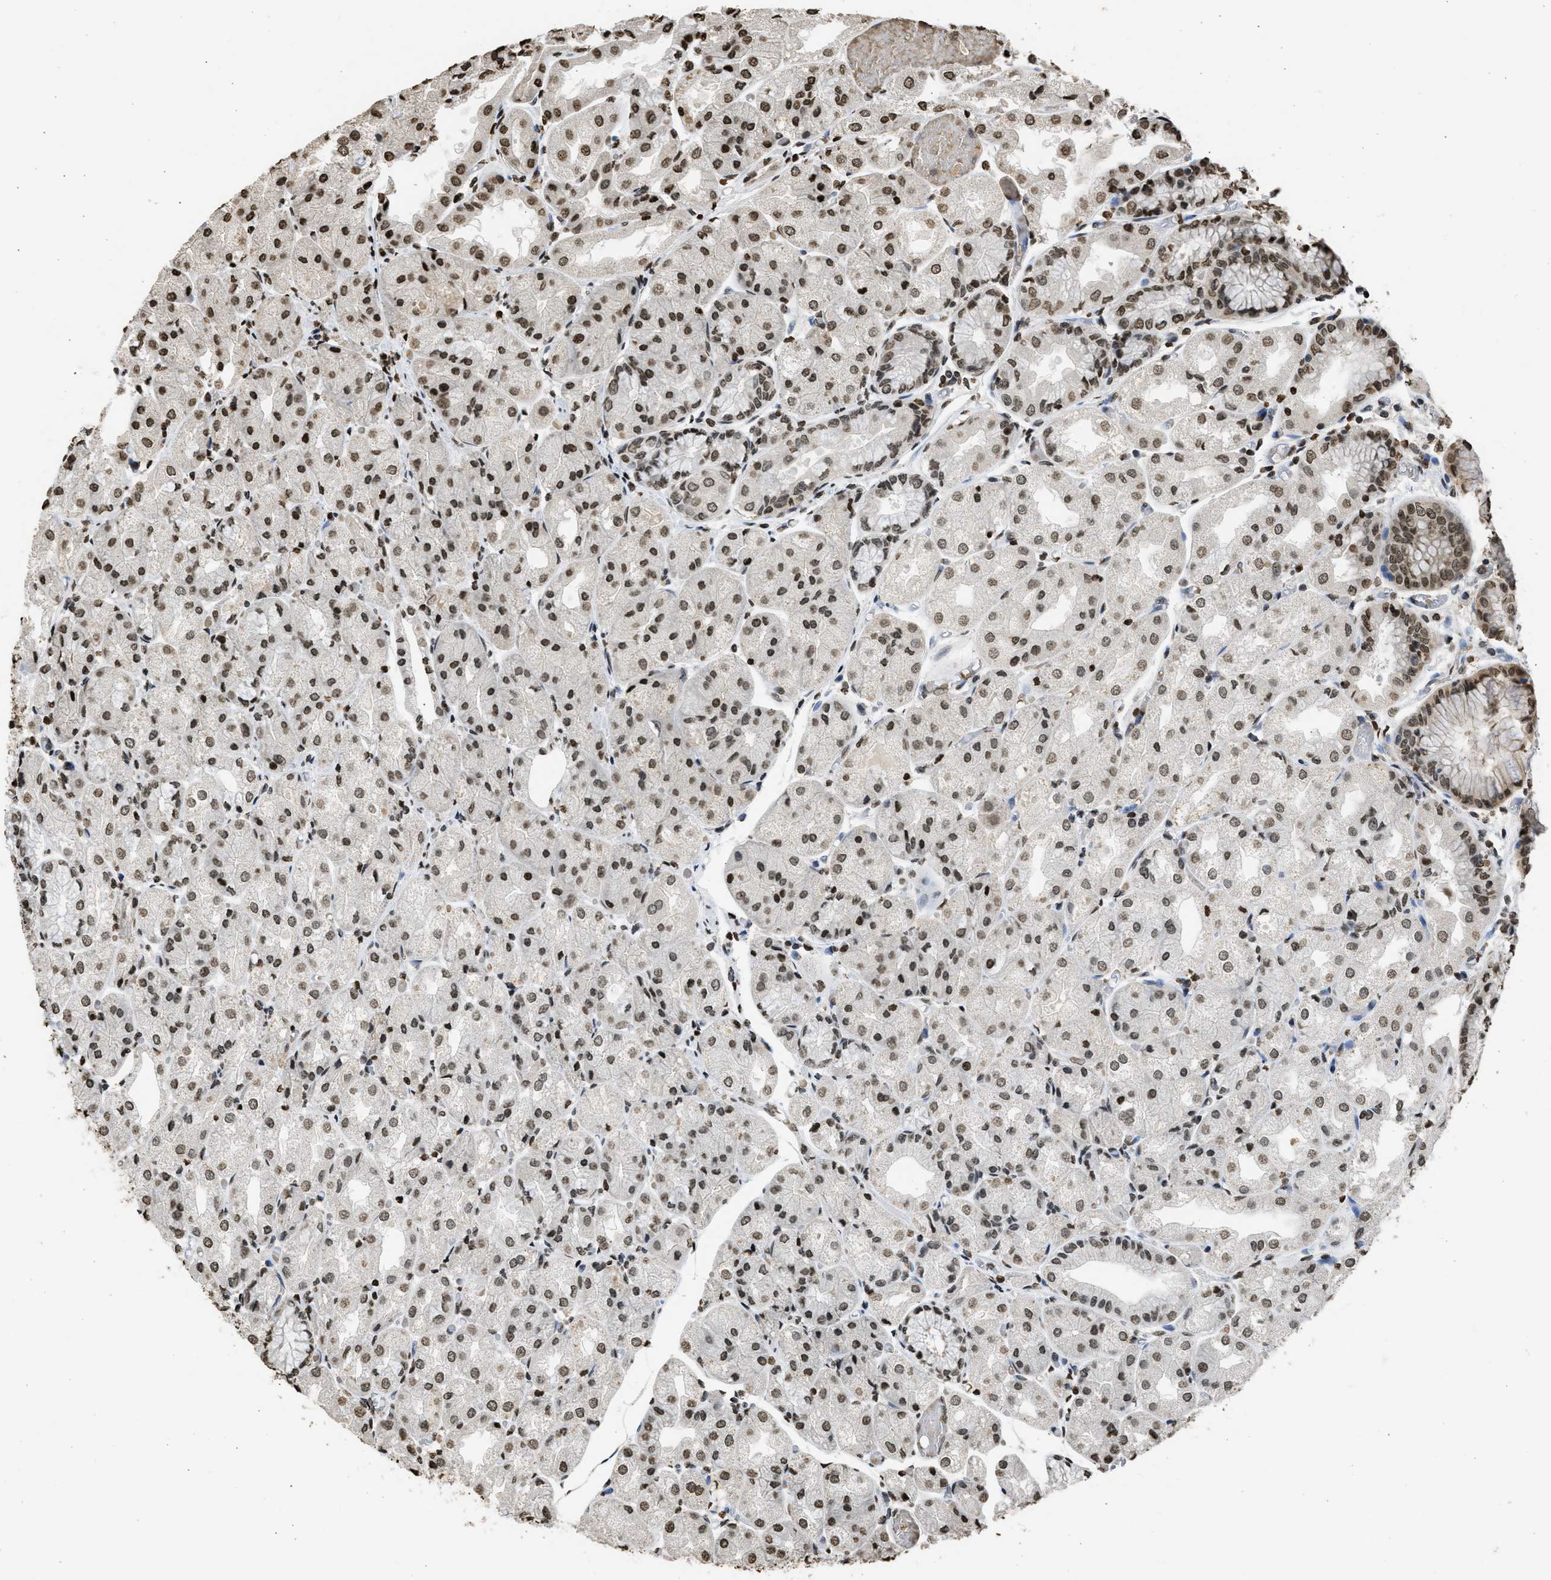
{"staining": {"intensity": "strong", "quantity": ">75%", "location": "nuclear"}, "tissue": "stomach", "cell_type": "Glandular cells", "image_type": "normal", "snomed": [{"axis": "morphology", "description": "Normal tissue, NOS"}, {"axis": "topography", "description": "Stomach, upper"}], "caption": "A photomicrograph of human stomach stained for a protein reveals strong nuclear brown staining in glandular cells. (Stains: DAB in brown, nuclei in blue, Microscopy: brightfield microscopy at high magnification).", "gene": "RRAGC", "patient": {"sex": "male", "age": 72}}